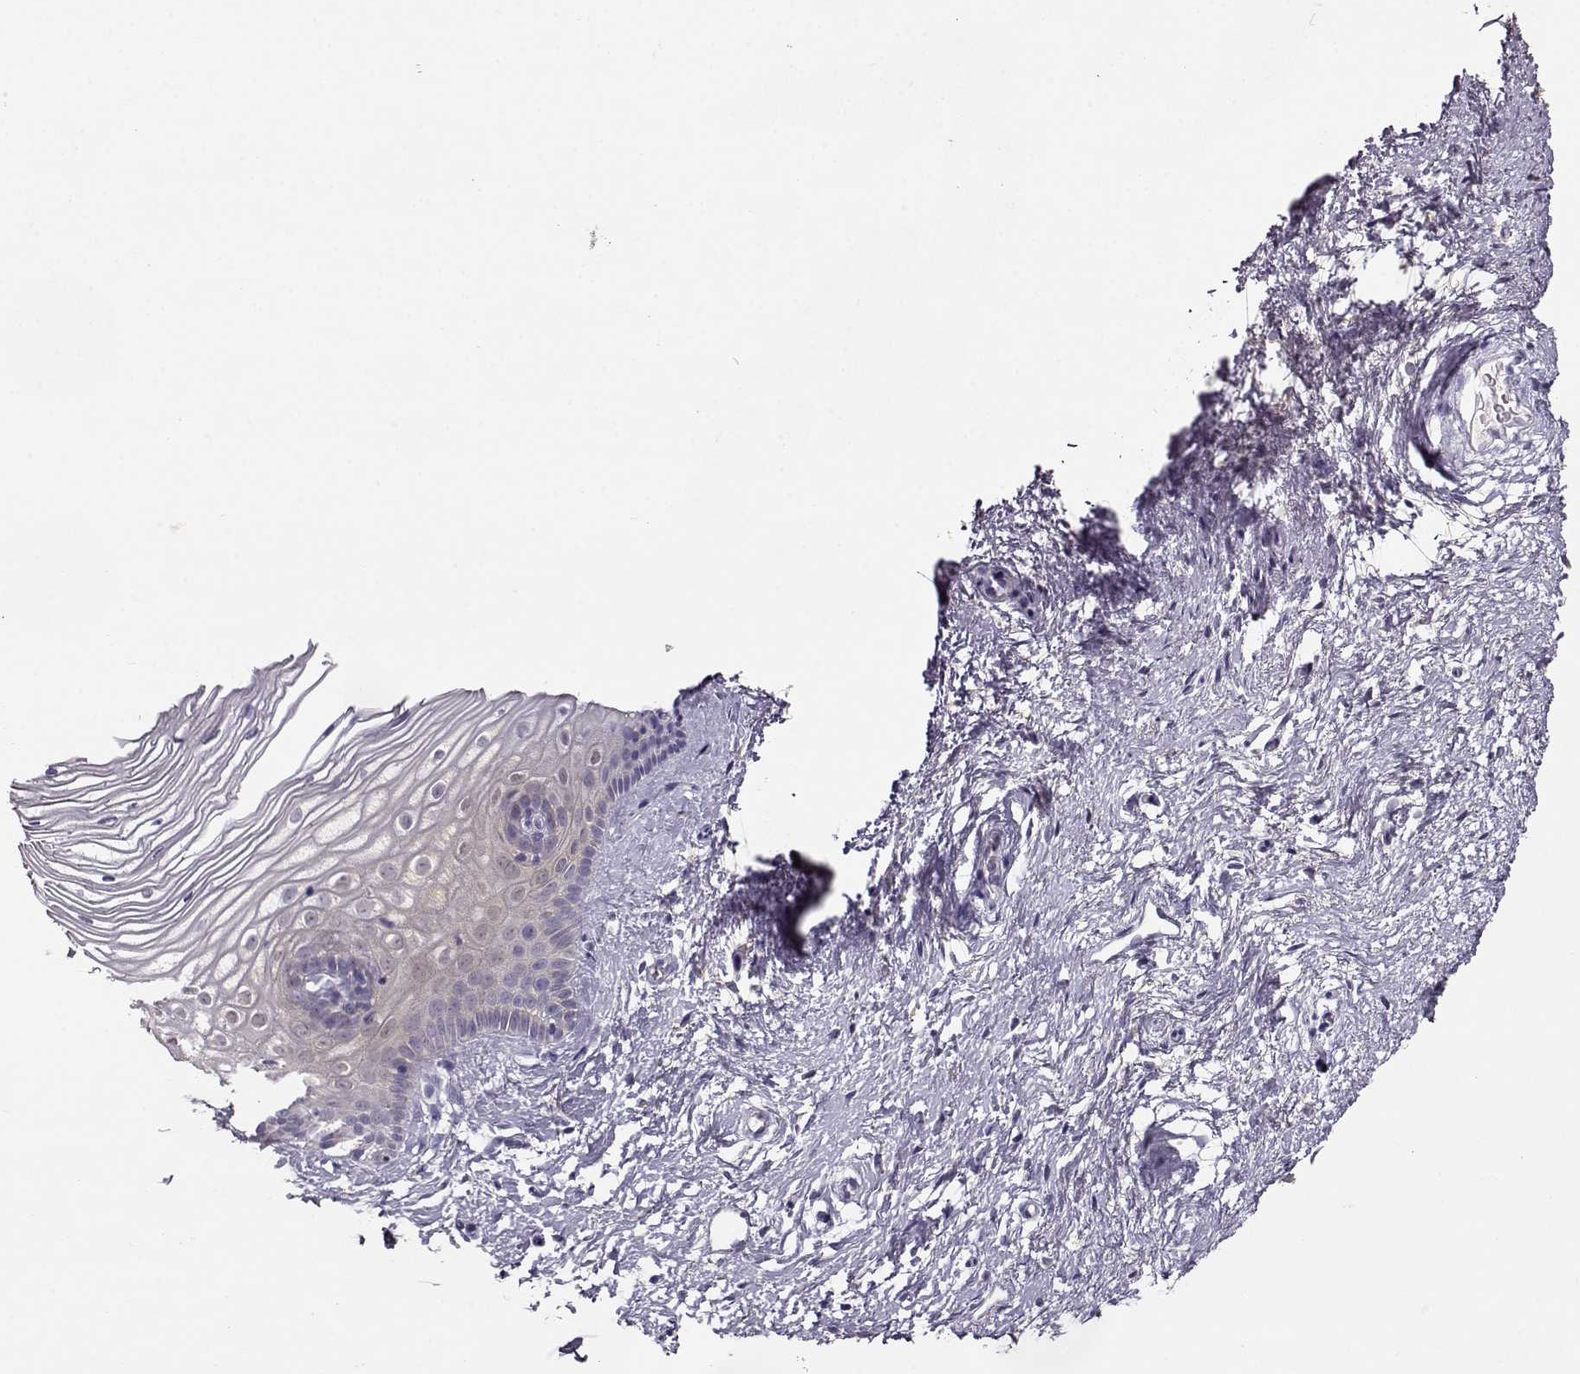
{"staining": {"intensity": "negative", "quantity": "none", "location": "none"}, "tissue": "cervix", "cell_type": "Glandular cells", "image_type": "normal", "snomed": [{"axis": "morphology", "description": "Normal tissue, NOS"}, {"axis": "topography", "description": "Cervix"}], "caption": "Immunohistochemistry of unremarkable cervix exhibits no positivity in glandular cells.", "gene": "NDRG4", "patient": {"sex": "female", "age": 40}}